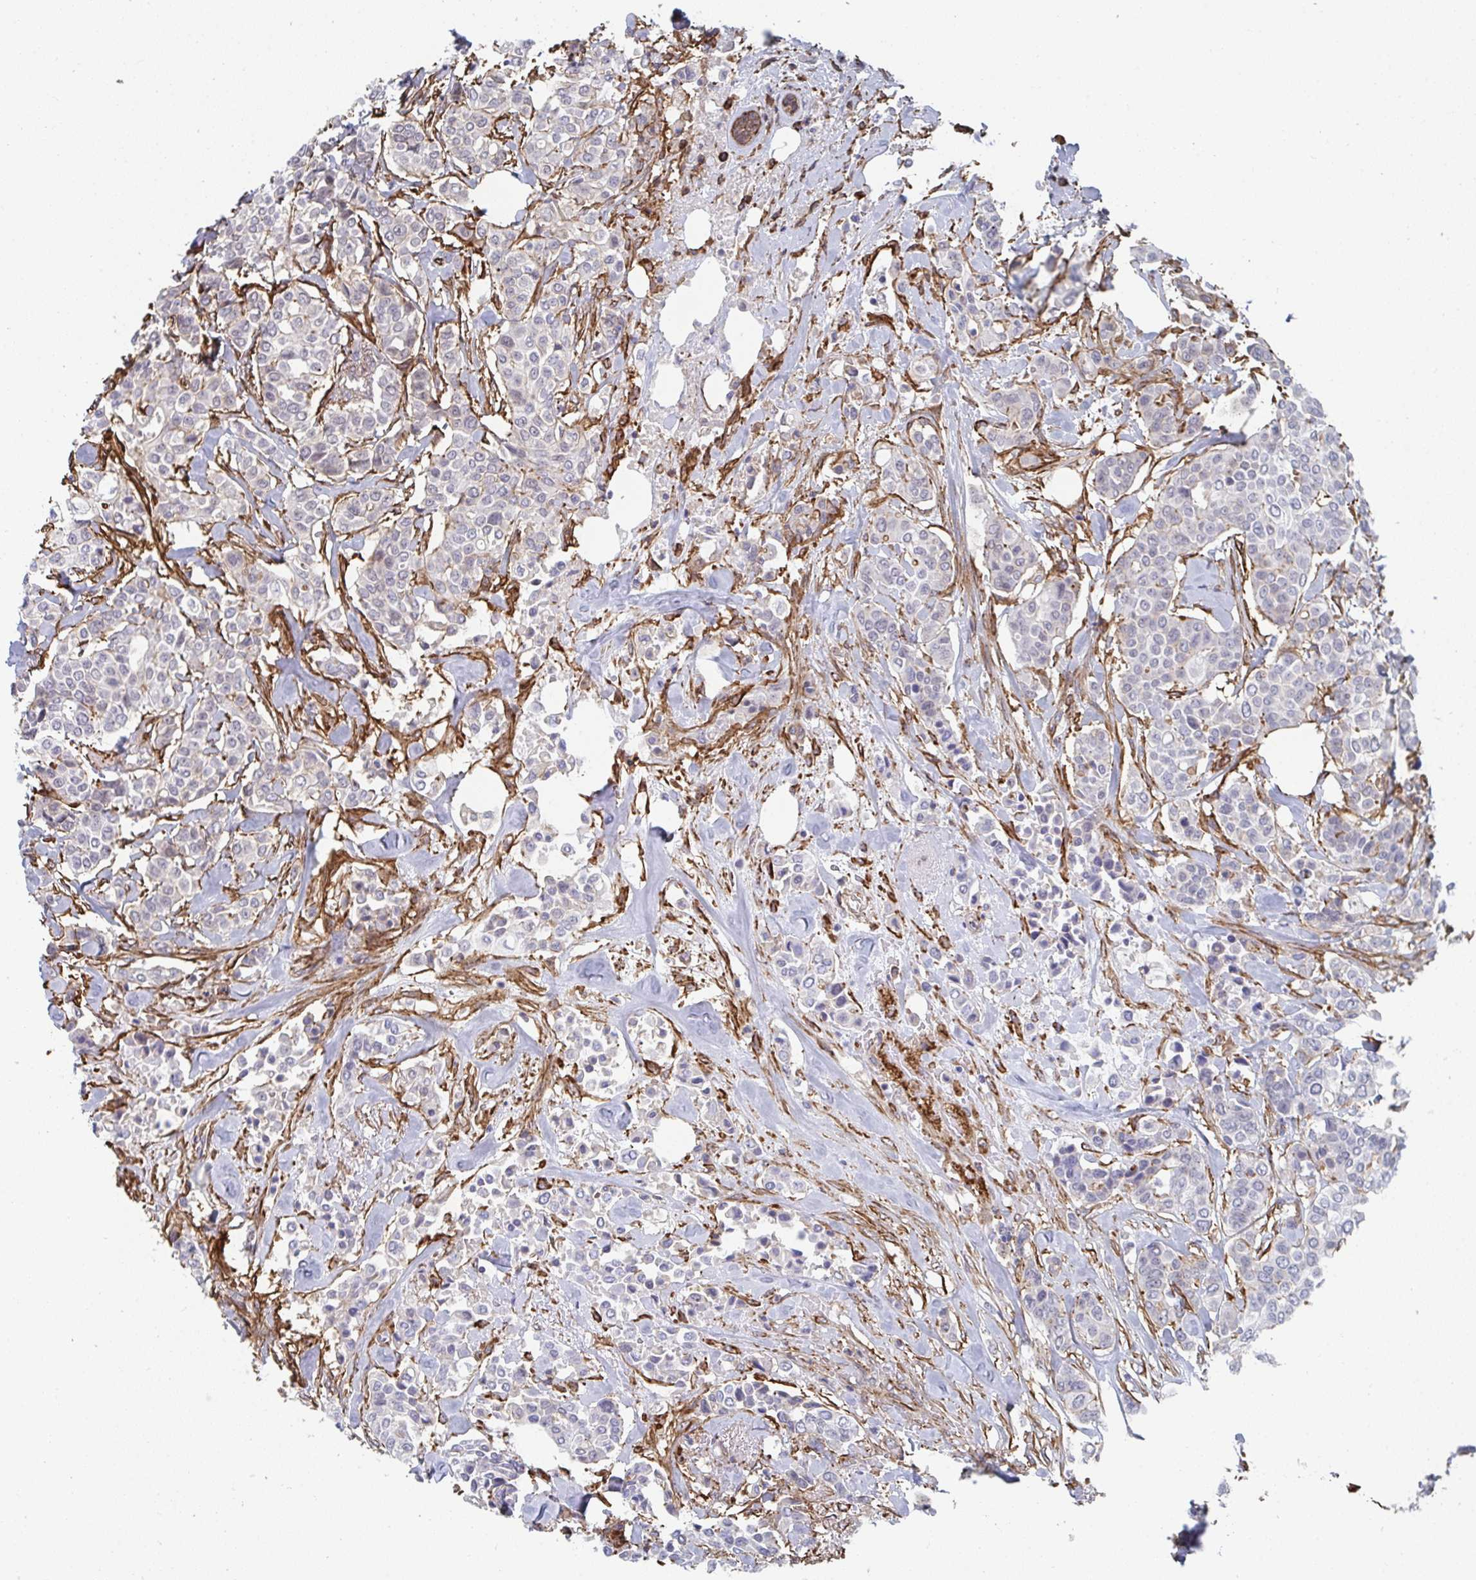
{"staining": {"intensity": "negative", "quantity": "none", "location": "none"}, "tissue": "breast cancer", "cell_type": "Tumor cells", "image_type": "cancer", "snomed": [{"axis": "morphology", "description": "Lobular carcinoma"}, {"axis": "topography", "description": "Breast"}], "caption": "Tumor cells are negative for protein expression in human breast lobular carcinoma. (DAB IHC visualized using brightfield microscopy, high magnification).", "gene": "NEURL4", "patient": {"sex": "female", "age": 51}}